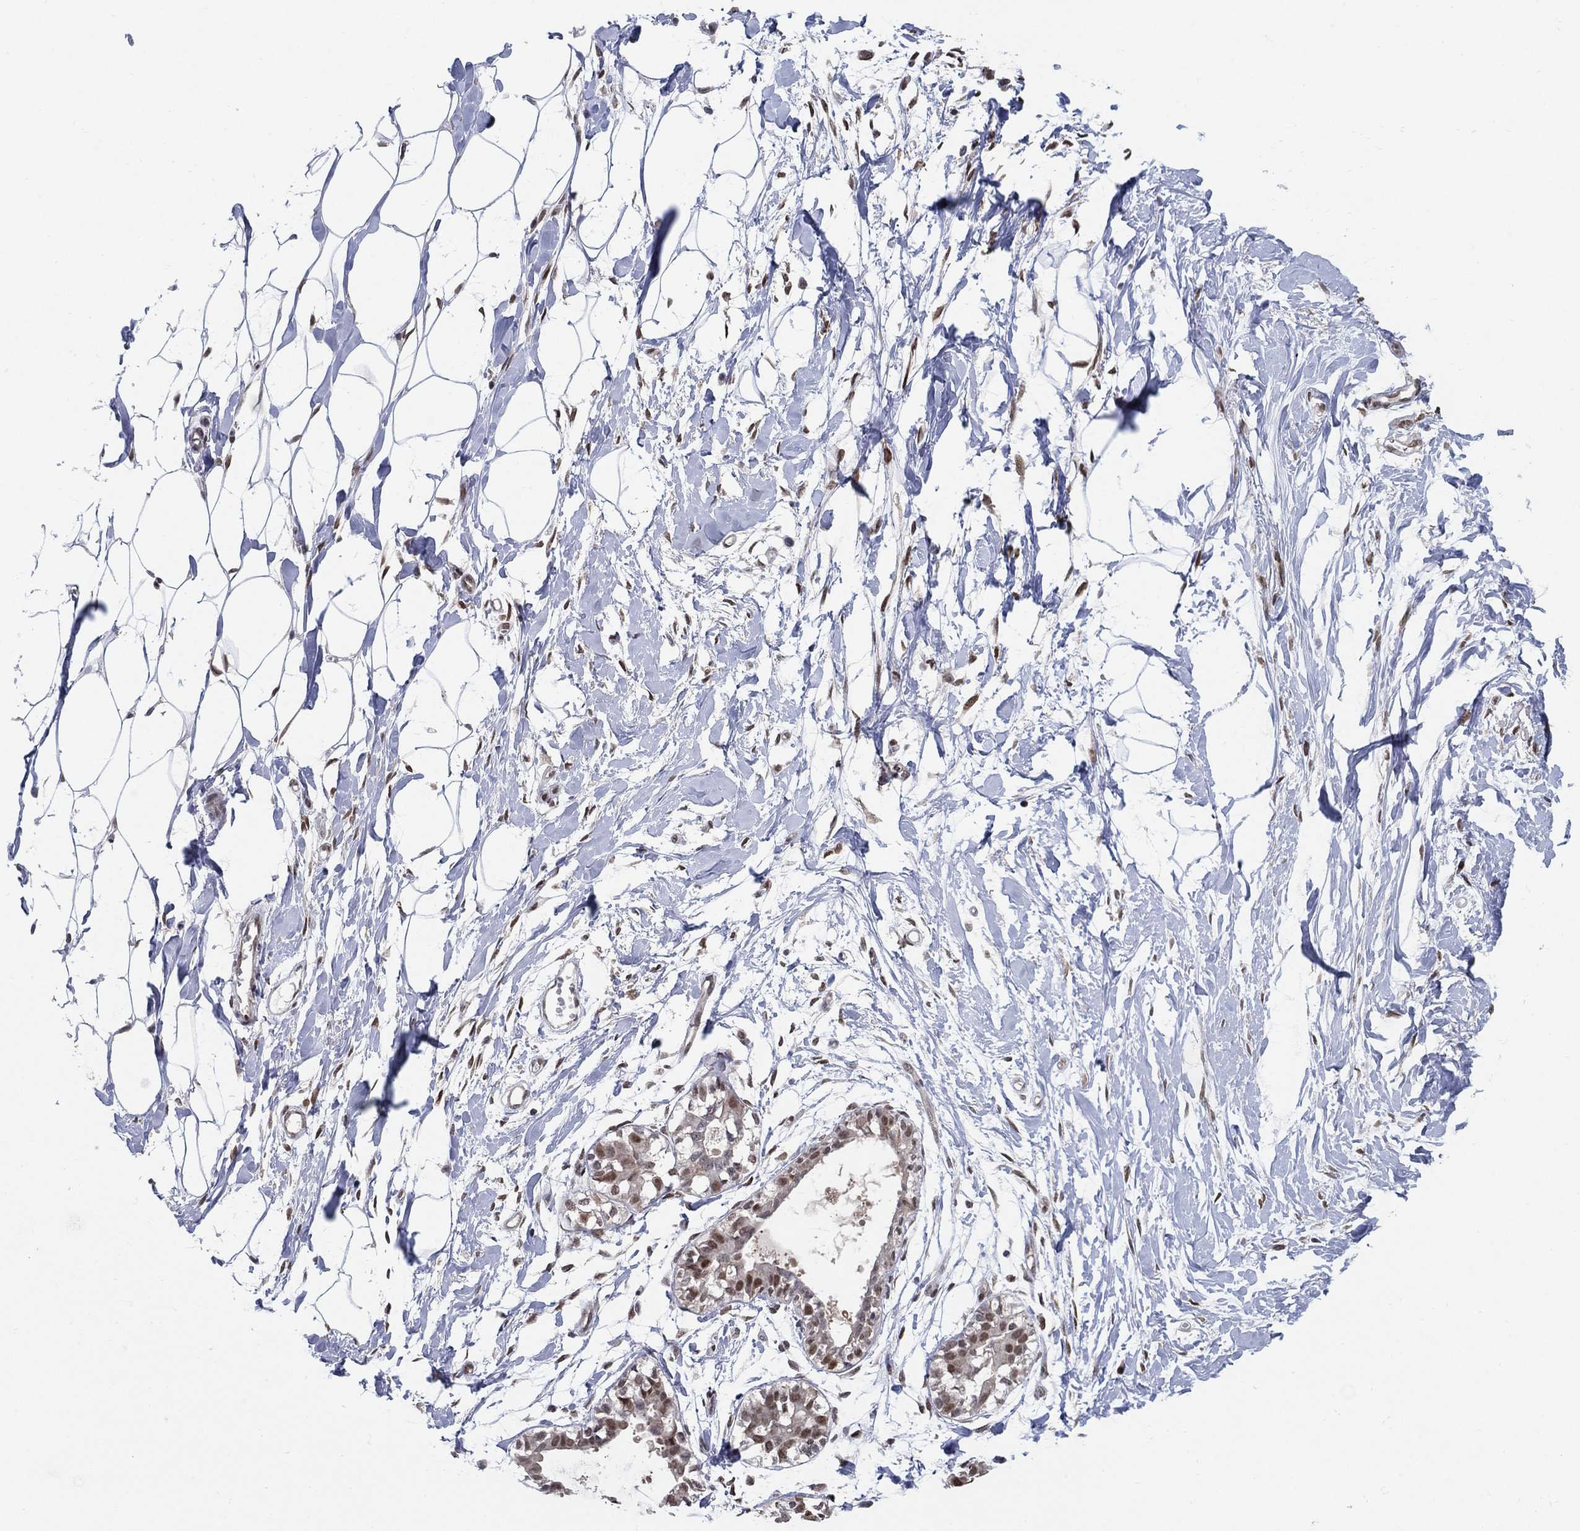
{"staining": {"intensity": "negative", "quantity": "none", "location": "none"}, "tissue": "breast", "cell_type": "Adipocytes", "image_type": "normal", "snomed": [{"axis": "morphology", "description": "Normal tissue, NOS"}, {"axis": "topography", "description": "Breast"}], "caption": "A micrograph of breast stained for a protein shows no brown staining in adipocytes.", "gene": "CENPE", "patient": {"sex": "female", "age": 49}}